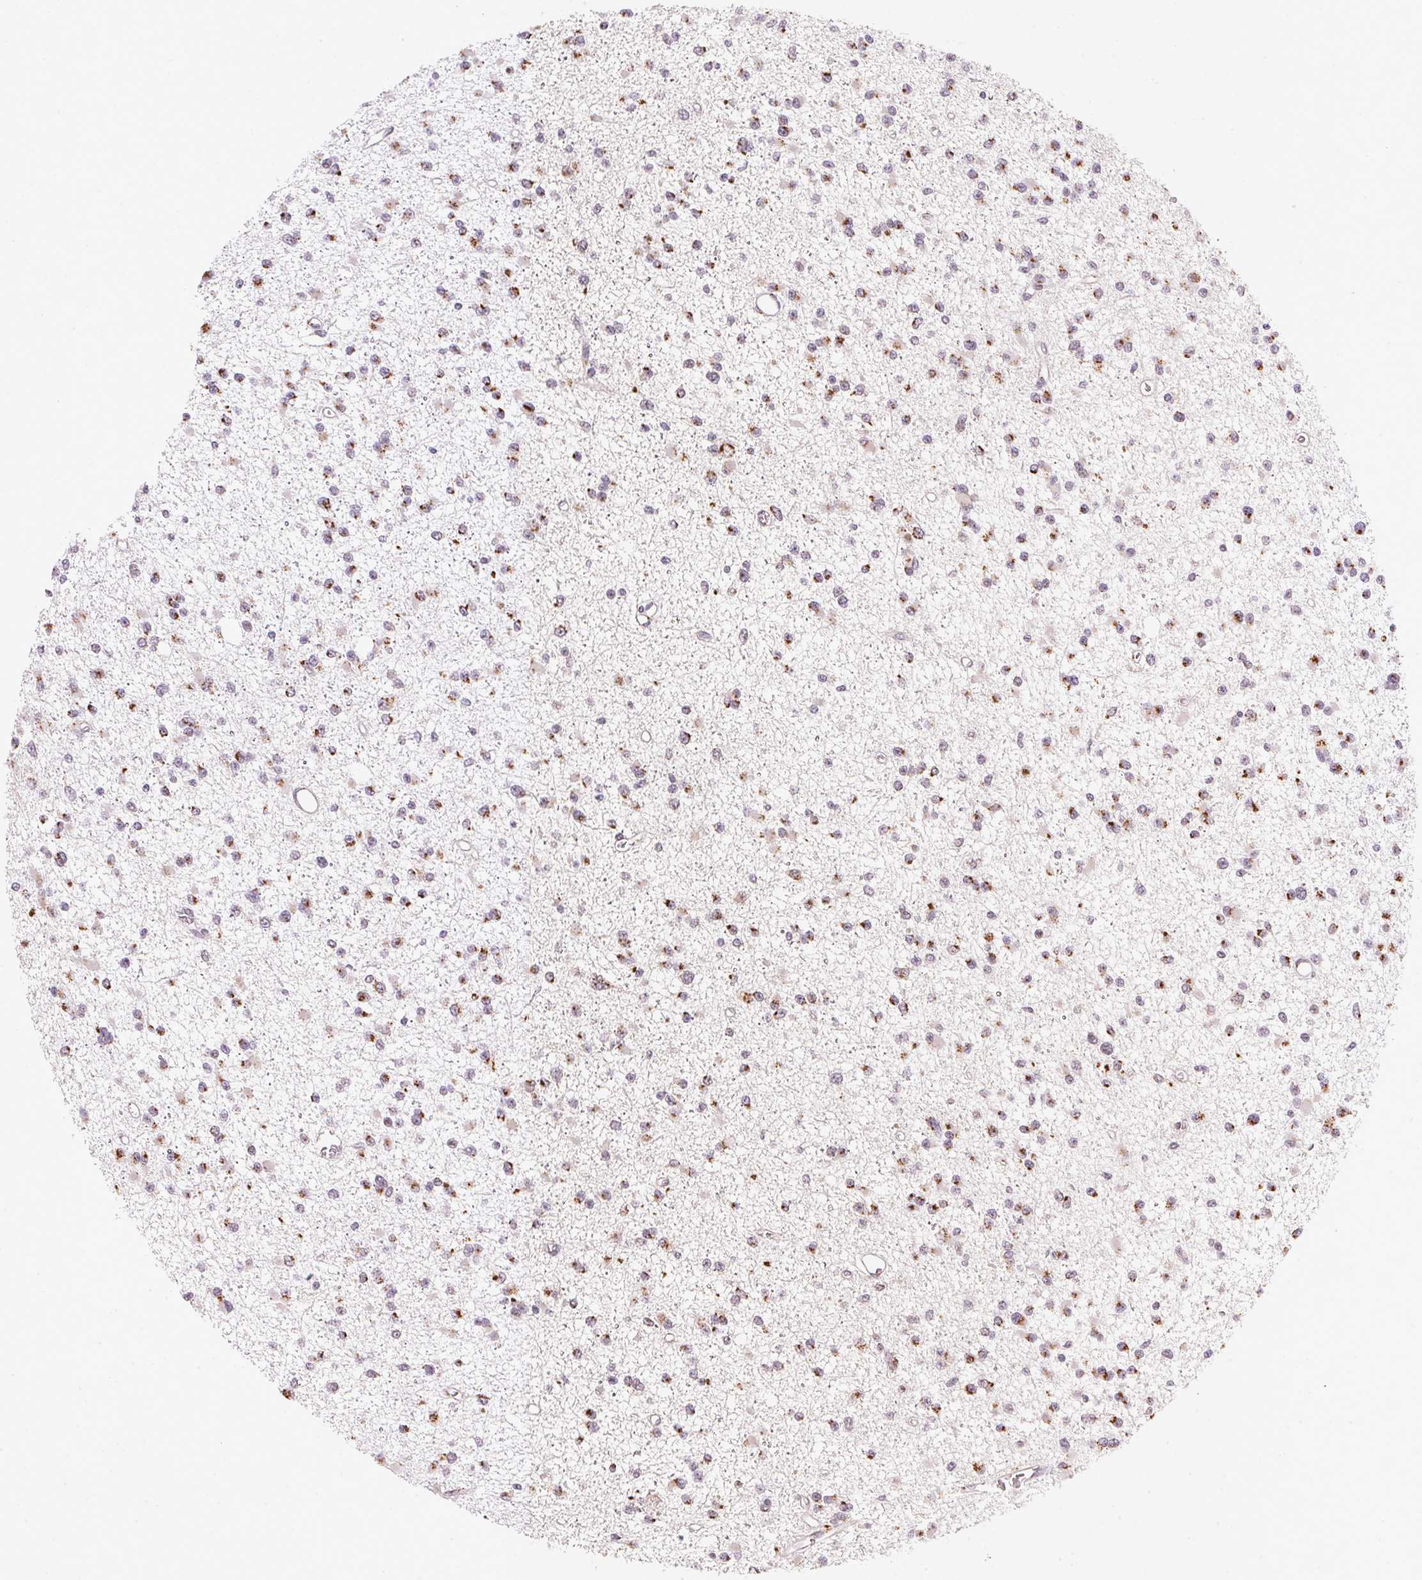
{"staining": {"intensity": "moderate", "quantity": ">75%", "location": "cytoplasmic/membranous"}, "tissue": "glioma", "cell_type": "Tumor cells", "image_type": "cancer", "snomed": [{"axis": "morphology", "description": "Glioma, malignant, Low grade"}, {"axis": "topography", "description": "Brain"}], "caption": "Glioma tissue reveals moderate cytoplasmic/membranous positivity in approximately >75% of tumor cells", "gene": "RAB22A", "patient": {"sex": "female", "age": 22}}